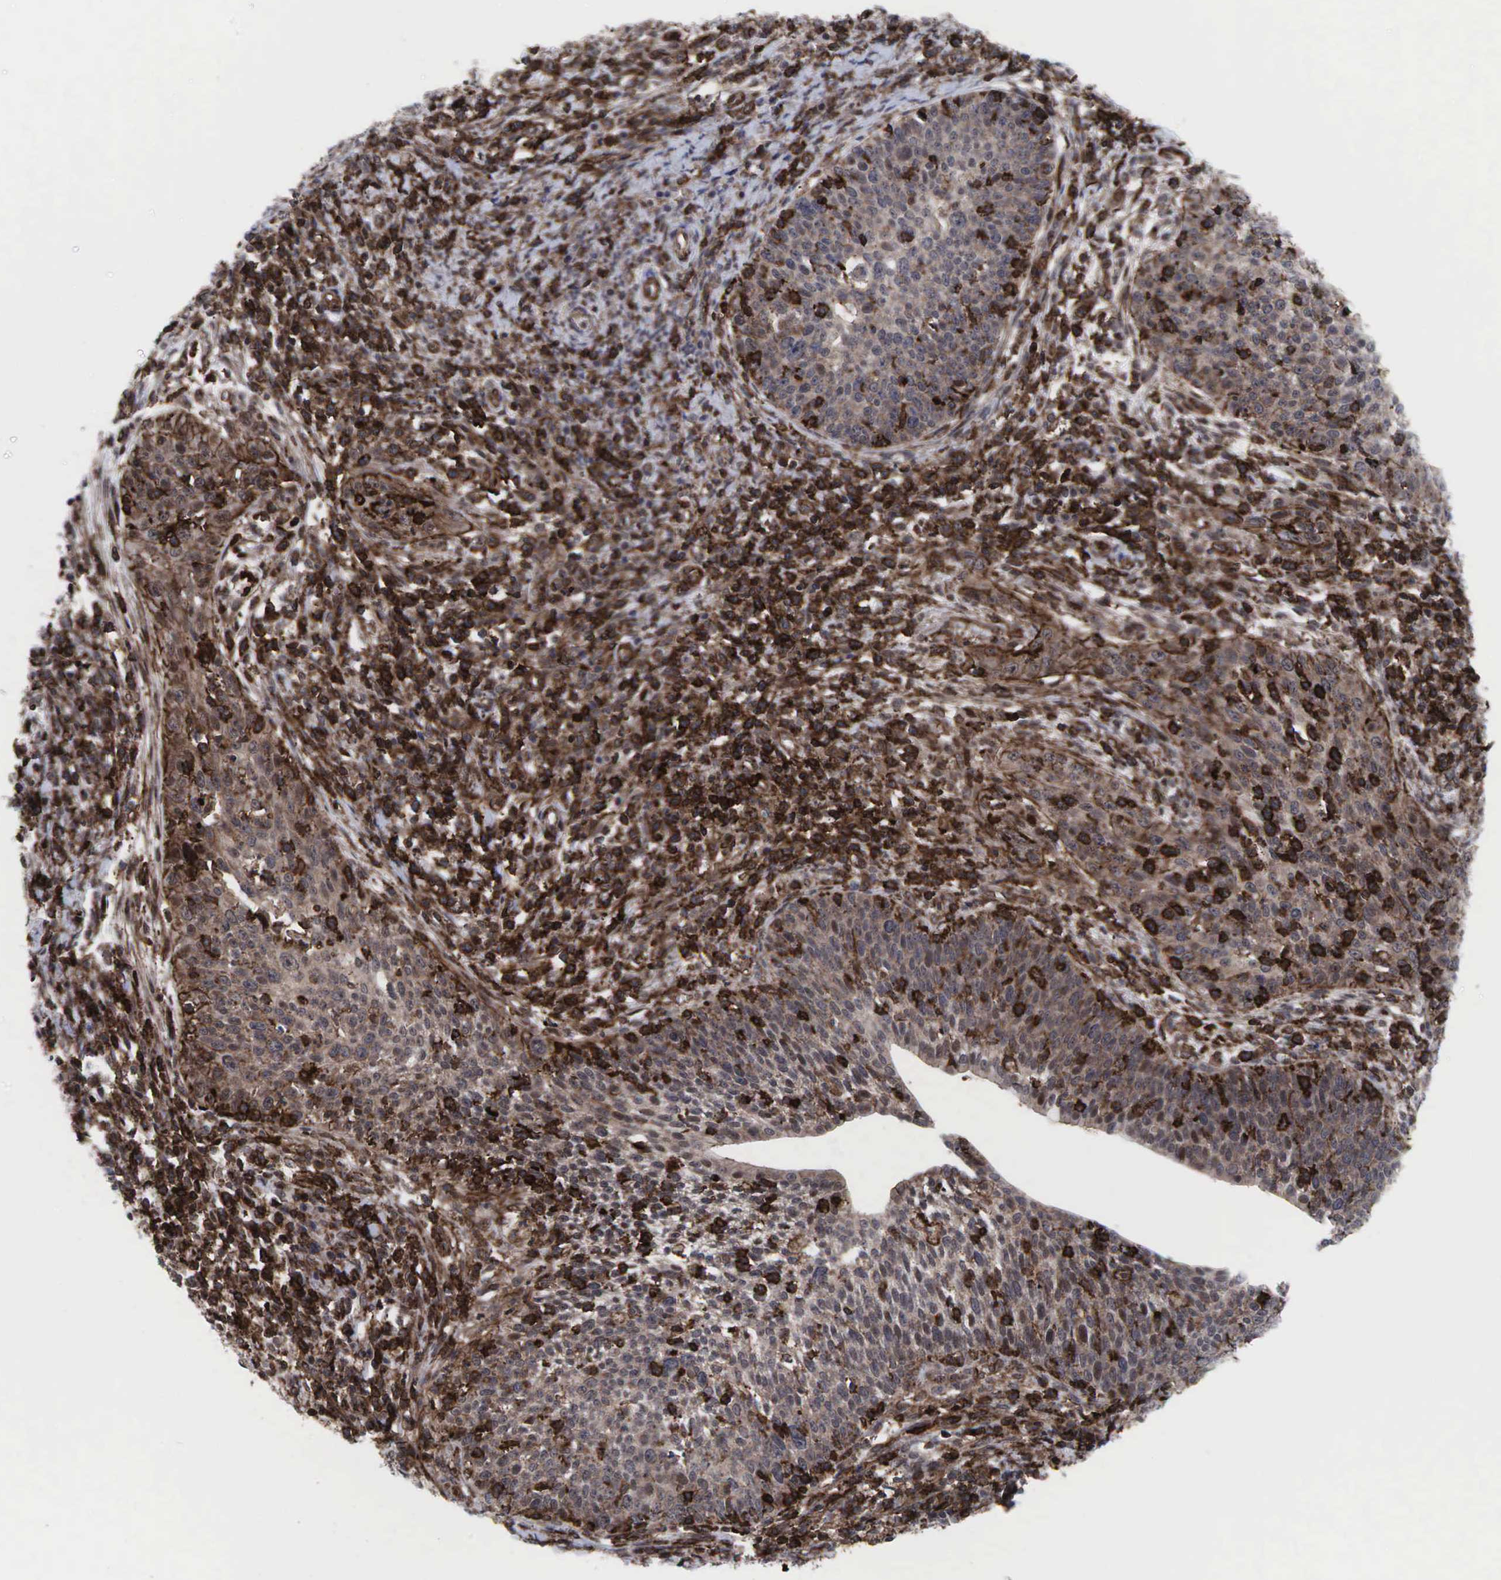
{"staining": {"intensity": "moderate", "quantity": ">75%", "location": "cytoplasmic/membranous"}, "tissue": "cervical cancer", "cell_type": "Tumor cells", "image_type": "cancer", "snomed": [{"axis": "morphology", "description": "Squamous cell carcinoma, NOS"}, {"axis": "topography", "description": "Cervix"}], "caption": "IHC photomicrograph of neoplastic tissue: cervical cancer (squamous cell carcinoma) stained using IHC demonstrates medium levels of moderate protein expression localized specifically in the cytoplasmic/membranous of tumor cells, appearing as a cytoplasmic/membranous brown color.", "gene": "GPRASP1", "patient": {"sex": "female", "age": 41}}